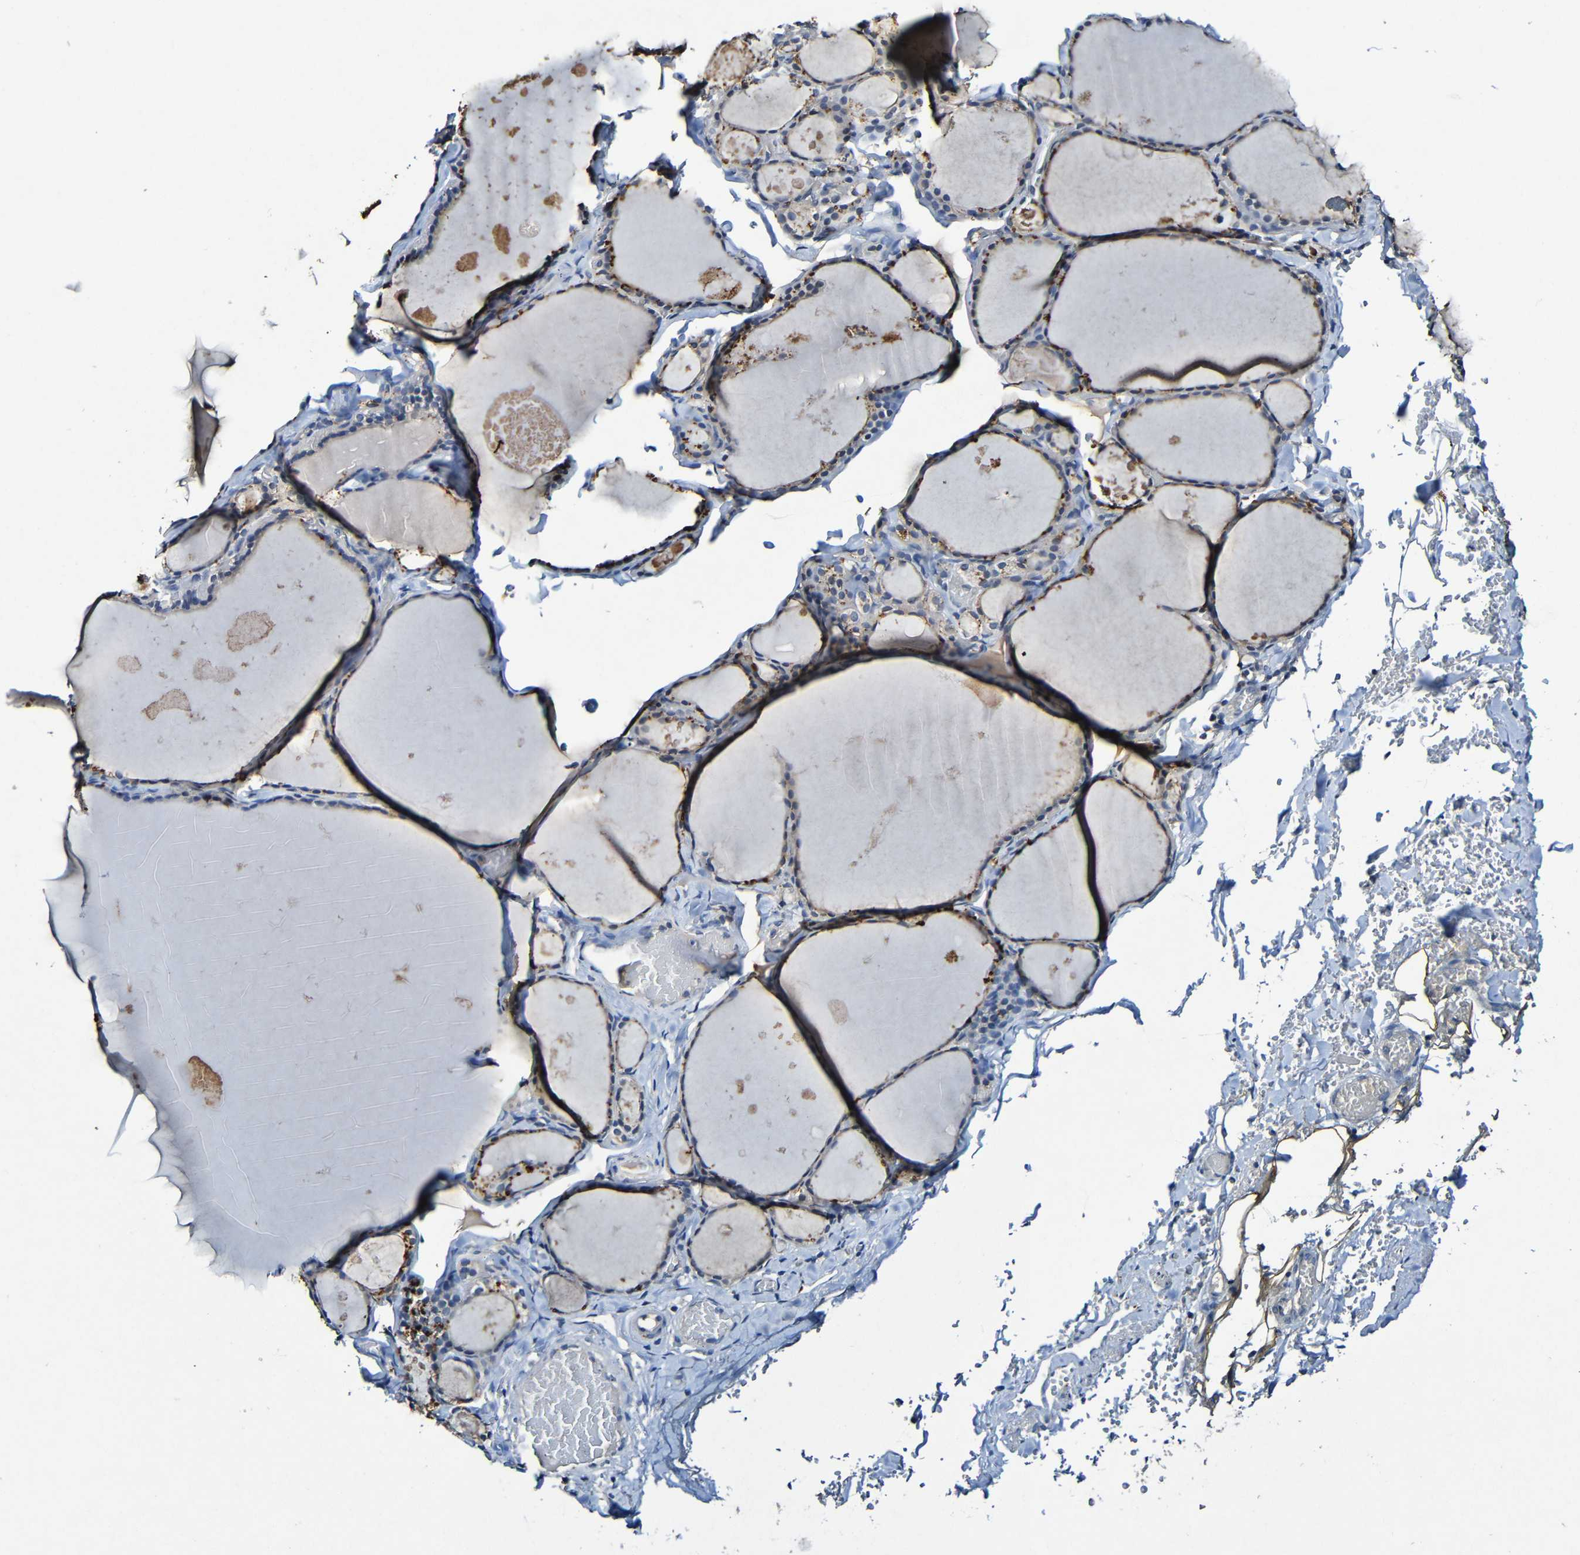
{"staining": {"intensity": "weak", "quantity": "<25%", "location": "cytoplasmic/membranous"}, "tissue": "thyroid gland", "cell_type": "Glandular cells", "image_type": "normal", "snomed": [{"axis": "morphology", "description": "Normal tissue, NOS"}, {"axis": "topography", "description": "Thyroid gland"}], "caption": "IHC of unremarkable human thyroid gland reveals no expression in glandular cells.", "gene": "LRRC70", "patient": {"sex": "male", "age": 56}}